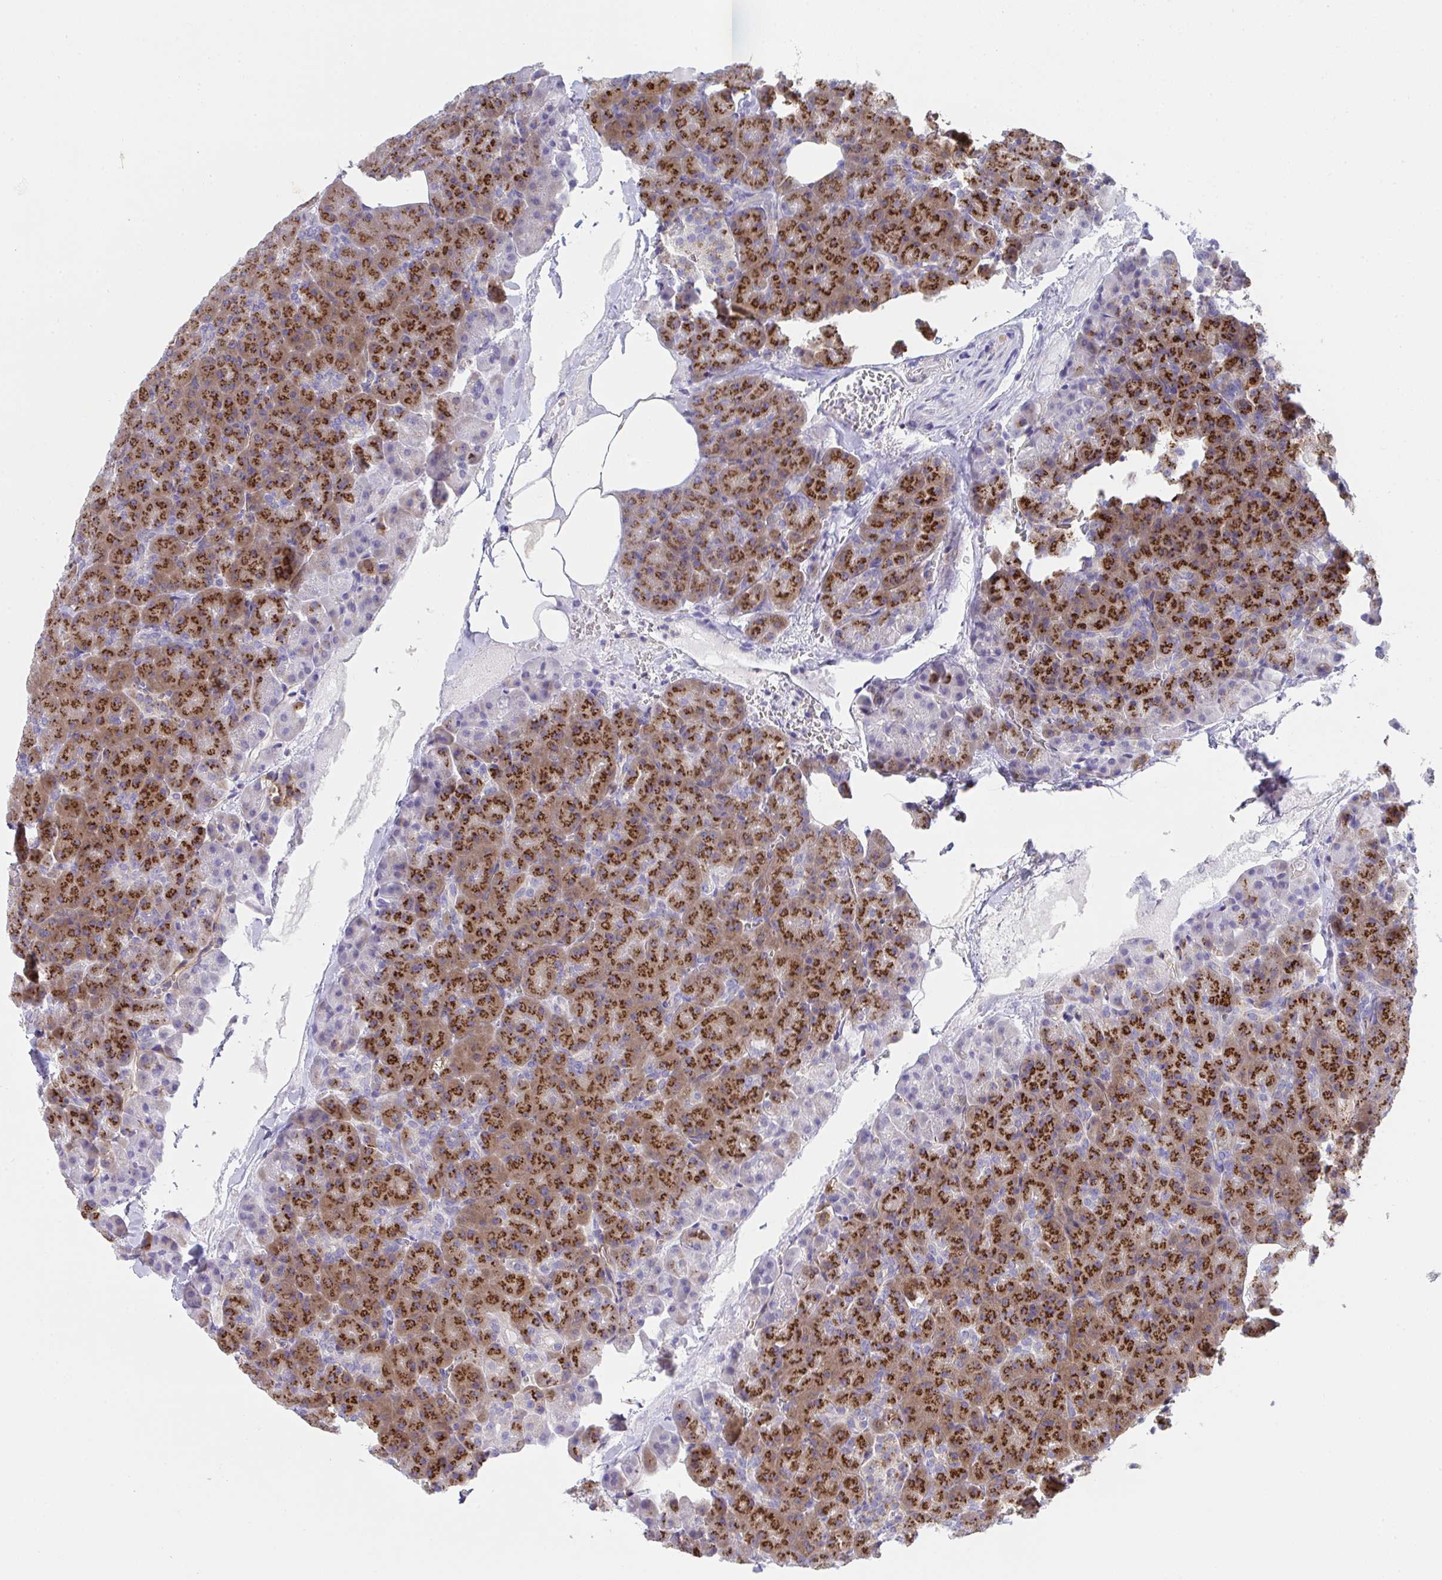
{"staining": {"intensity": "strong", "quantity": ">75%", "location": "cytoplasmic/membranous"}, "tissue": "pancreas", "cell_type": "Exocrine glandular cells", "image_type": "normal", "snomed": [{"axis": "morphology", "description": "Normal tissue, NOS"}, {"axis": "topography", "description": "Pancreas"}], "caption": "Immunohistochemistry (IHC) micrograph of unremarkable human pancreas stained for a protein (brown), which shows high levels of strong cytoplasmic/membranous staining in approximately >75% of exocrine glandular cells.", "gene": "MIA3", "patient": {"sex": "female", "age": 74}}